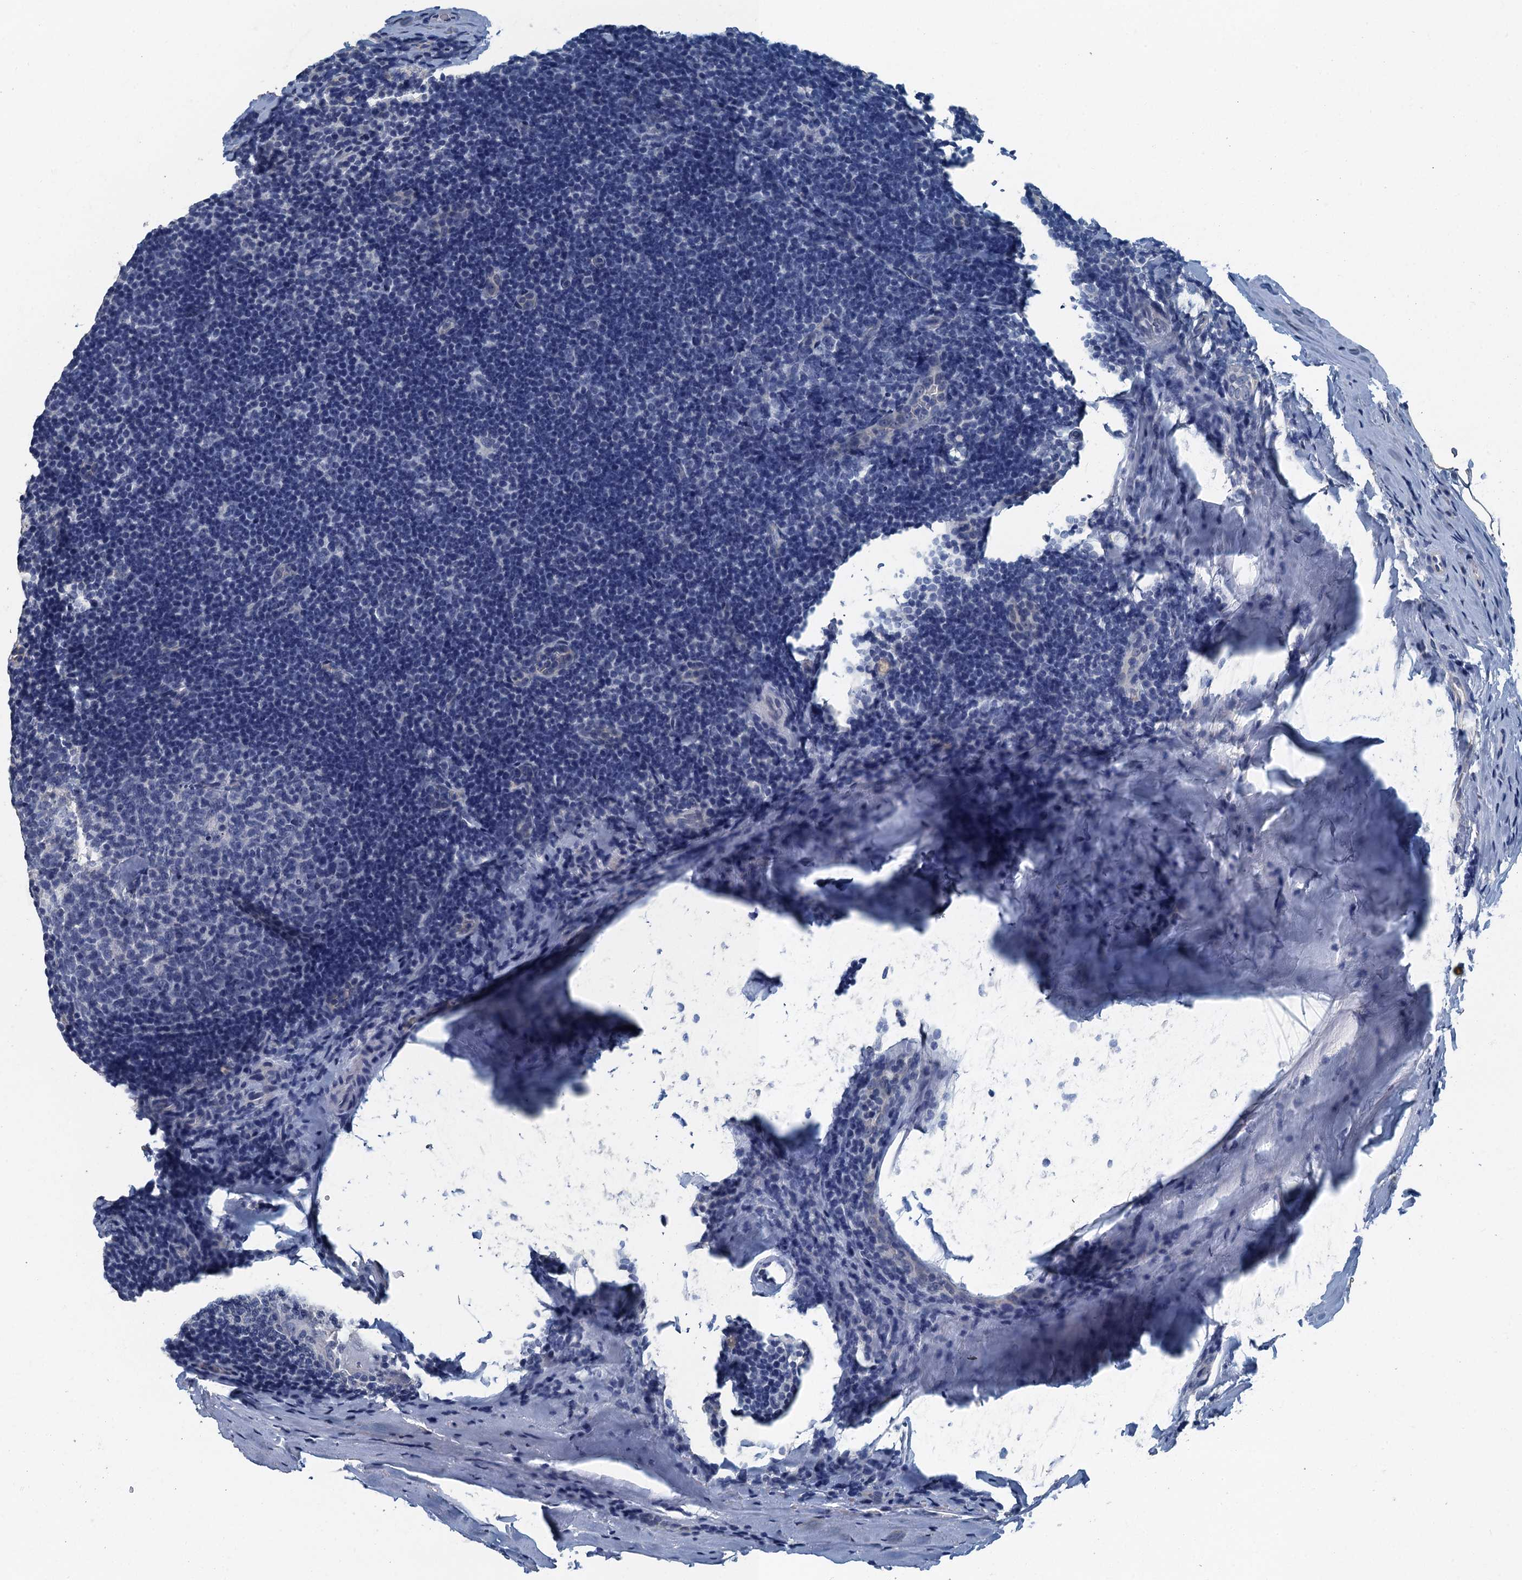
{"staining": {"intensity": "negative", "quantity": "none", "location": "none"}, "tissue": "tonsil", "cell_type": "Germinal center cells", "image_type": "normal", "snomed": [{"axis": "morphology", "description": "Normal tissue, NOS"}, {"axis": "topography", "description": "Tonsil"}], "caption": "Protein analysis of benign tonsil demonstrates no significant expression in germinal center cells. (Stains: DAB immunohistochemistry (IHC) with hematoxylin counter stain, Microscopy: brightfield microscopy at high magnification).", "gene": "GADL1", "patient": {"sex": "male", "age": 37}}